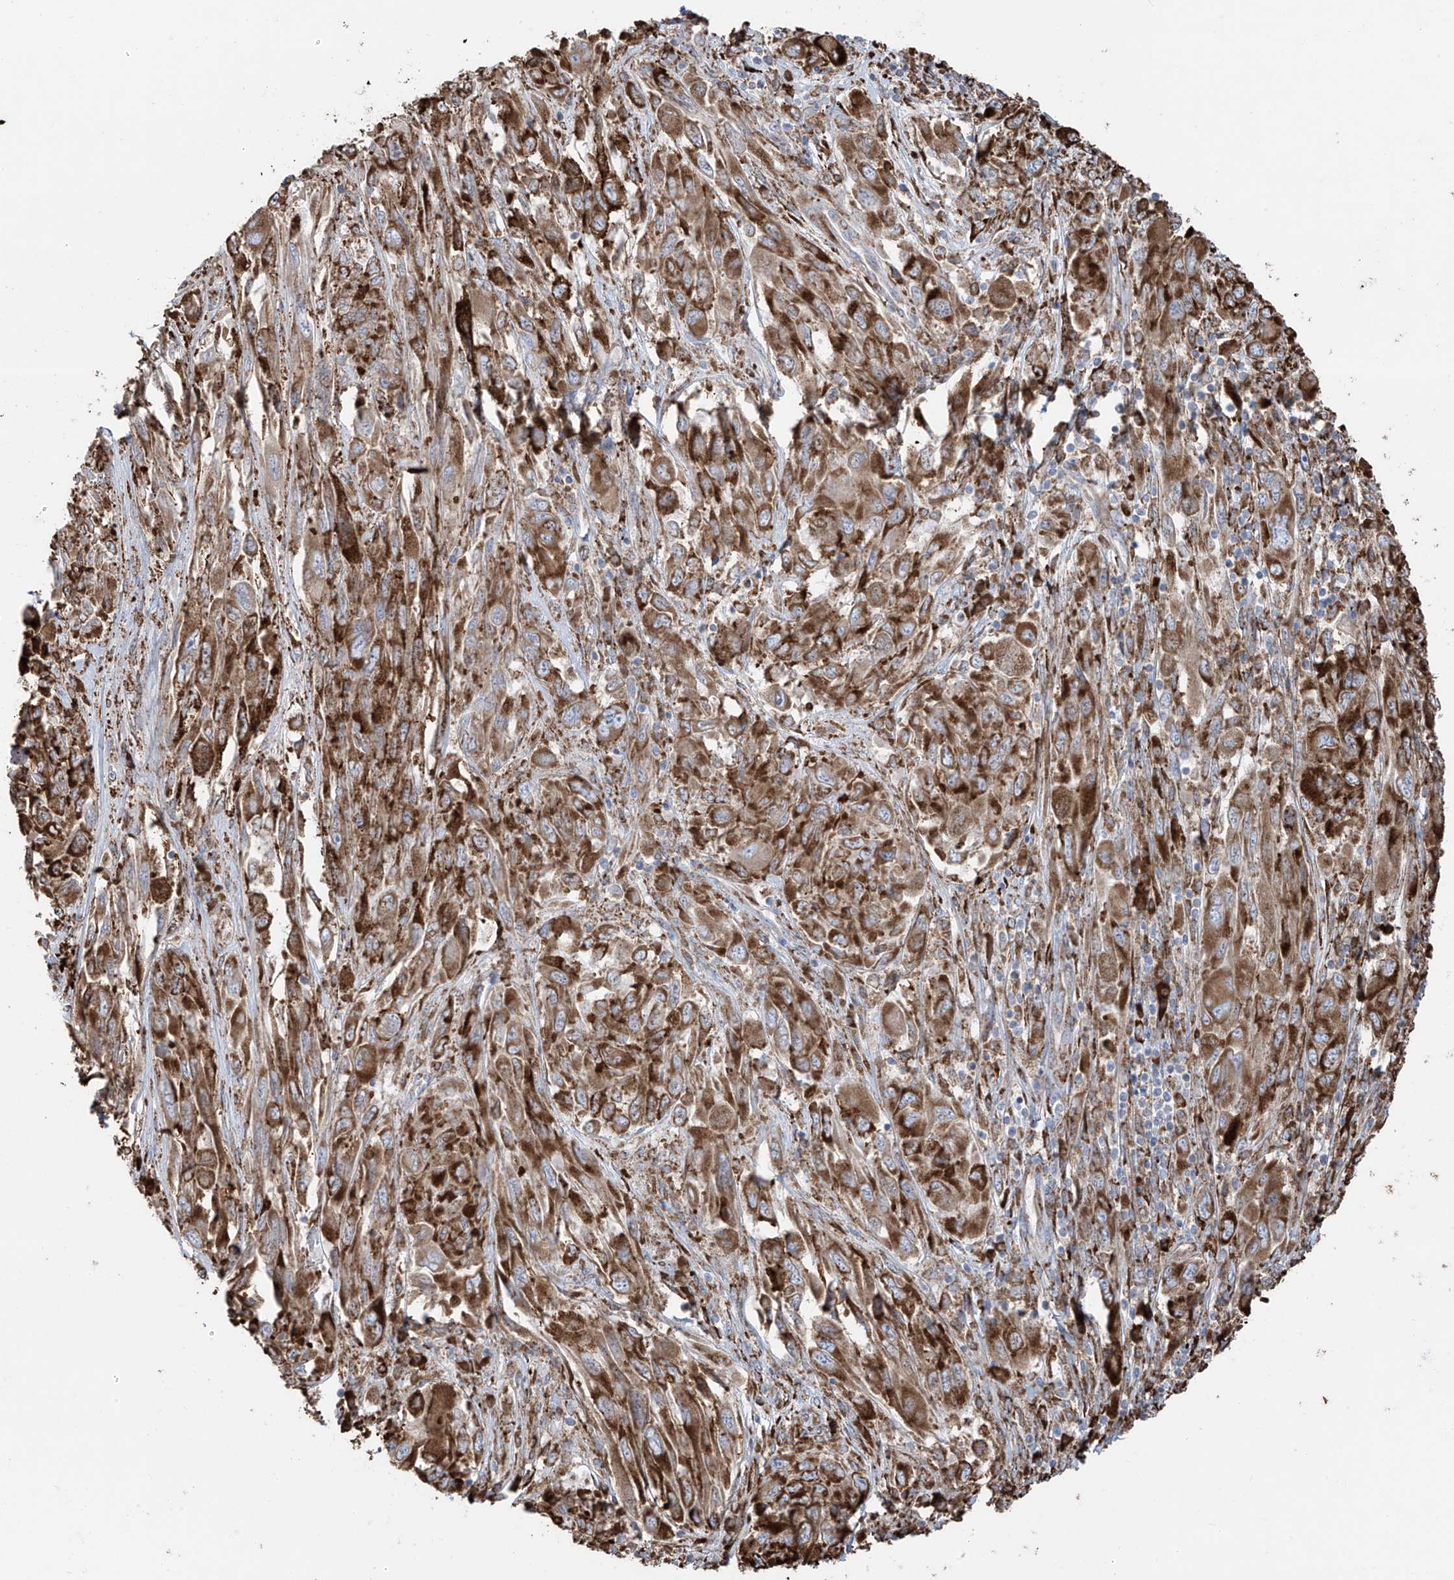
{"staining": {"intensity": "strong", "quantity": ">75%", "location": "cytoplasmic/membranous"}, "tissue": "melanoma", "cell_type": "Tumor cells", "image_type": "cancer", "snomed": [{"axis": "morphology", "description": "Malignant melanoma, NOS"}, {"axis": "topography", "description": "Skin"}], "caption": "Strong cytoplasmic/membranous positivity for a protein is seen in approximately >75% of tumor cells of malignant melanoma using IHC.", "gene": "ZNF354C", "patient": {"sex": "female", "age": 91}}